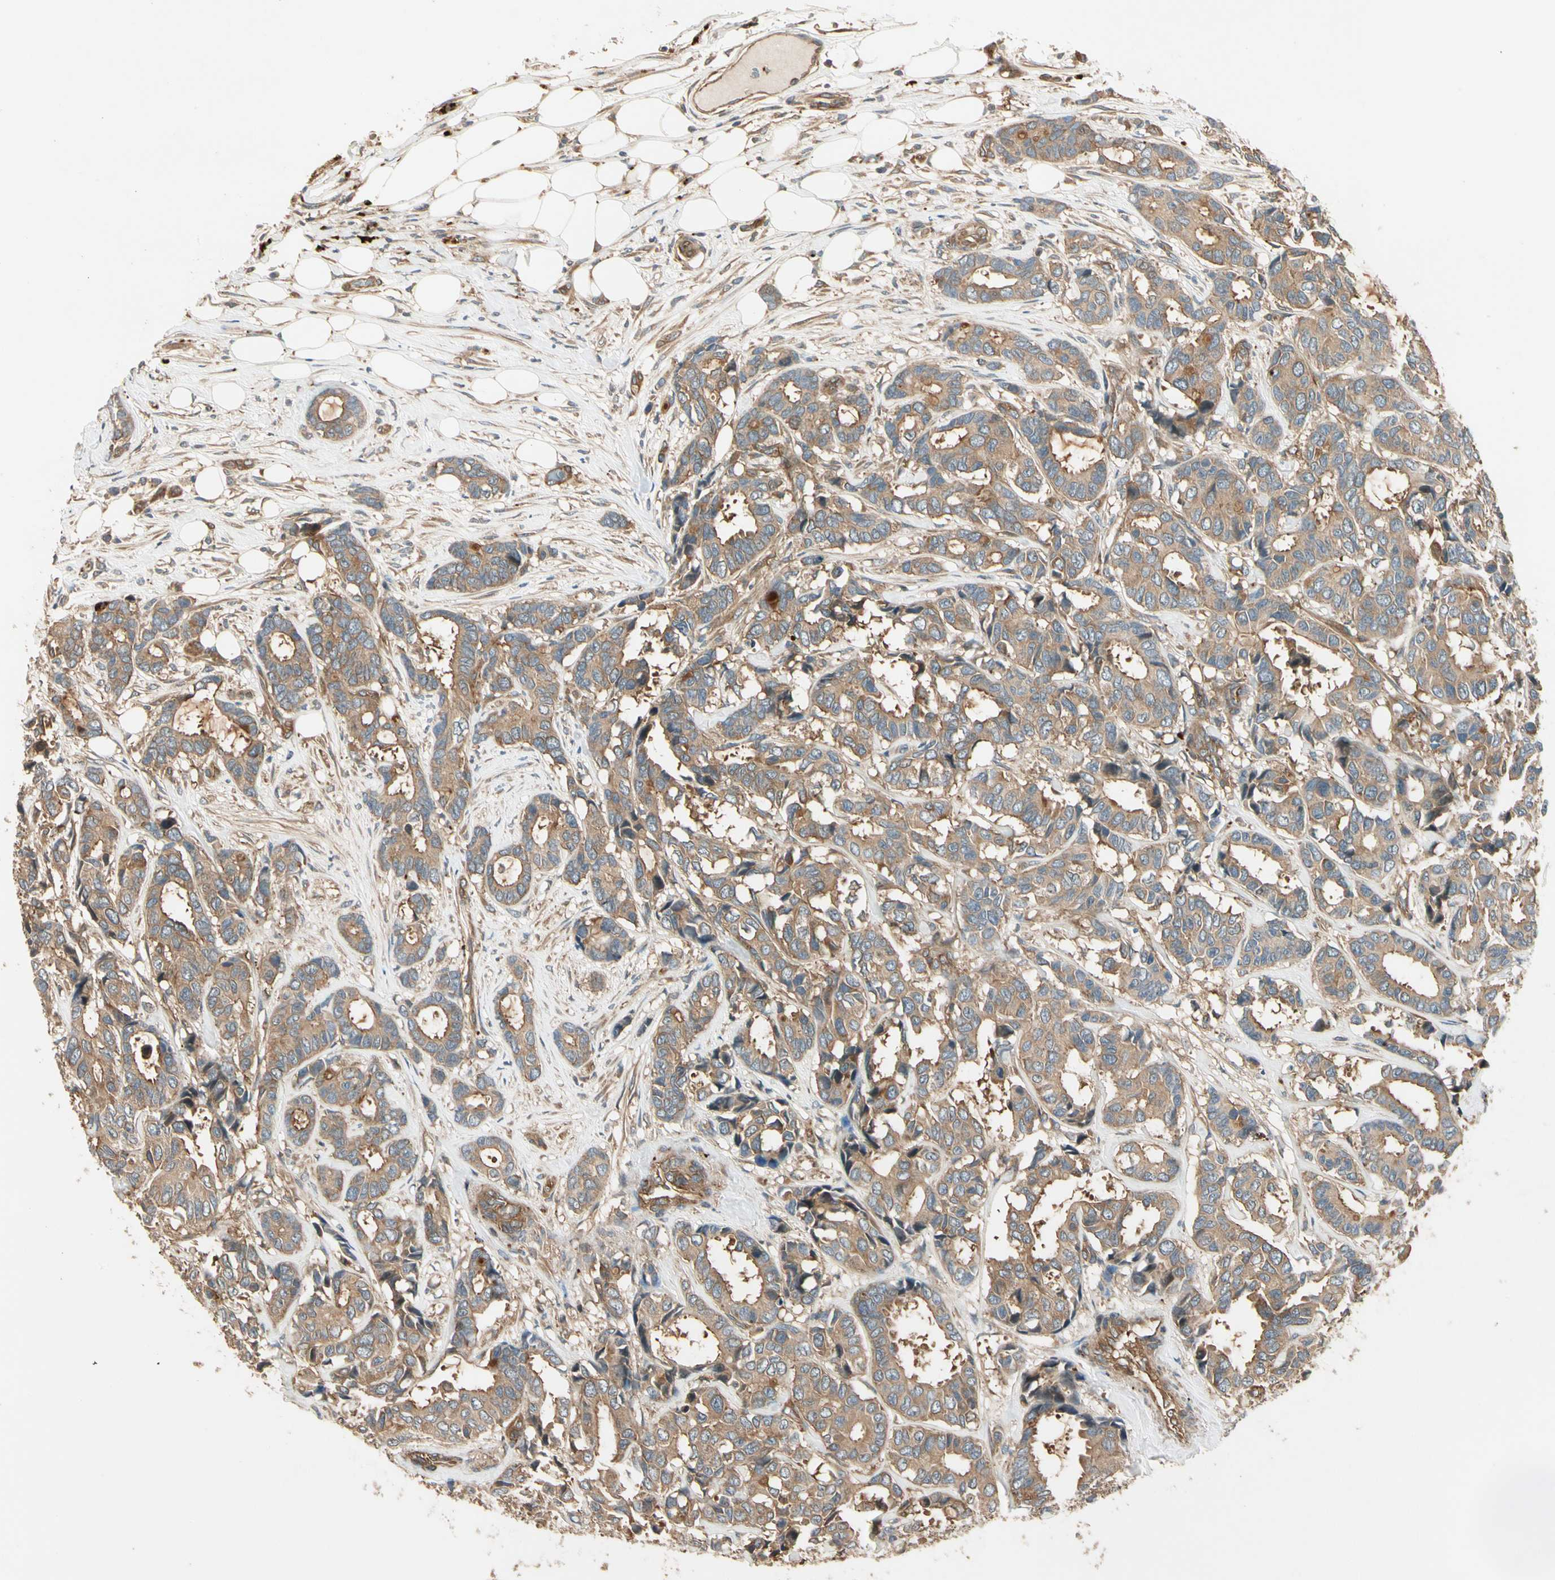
{"staining": {"intensity": "weak", "quantity": ">75%", "location": "cytoplasmic/membranous"}, "tissue": "breast cancer", "cell_type": "Tumor cells", "image_type": "cancer", "snomed": [{"axis": "morphology", "description": "Duct carcinoma"}, {"axis": "topography", "description": "Breast"}], "caption": "A low amount of weak cytoplasmic/membranous positivity is identified in approximately >75% of tumor cells in breast cancer tissue.", "gene": "ROCK2", "patient": {"sex": "female", "age": 87}}